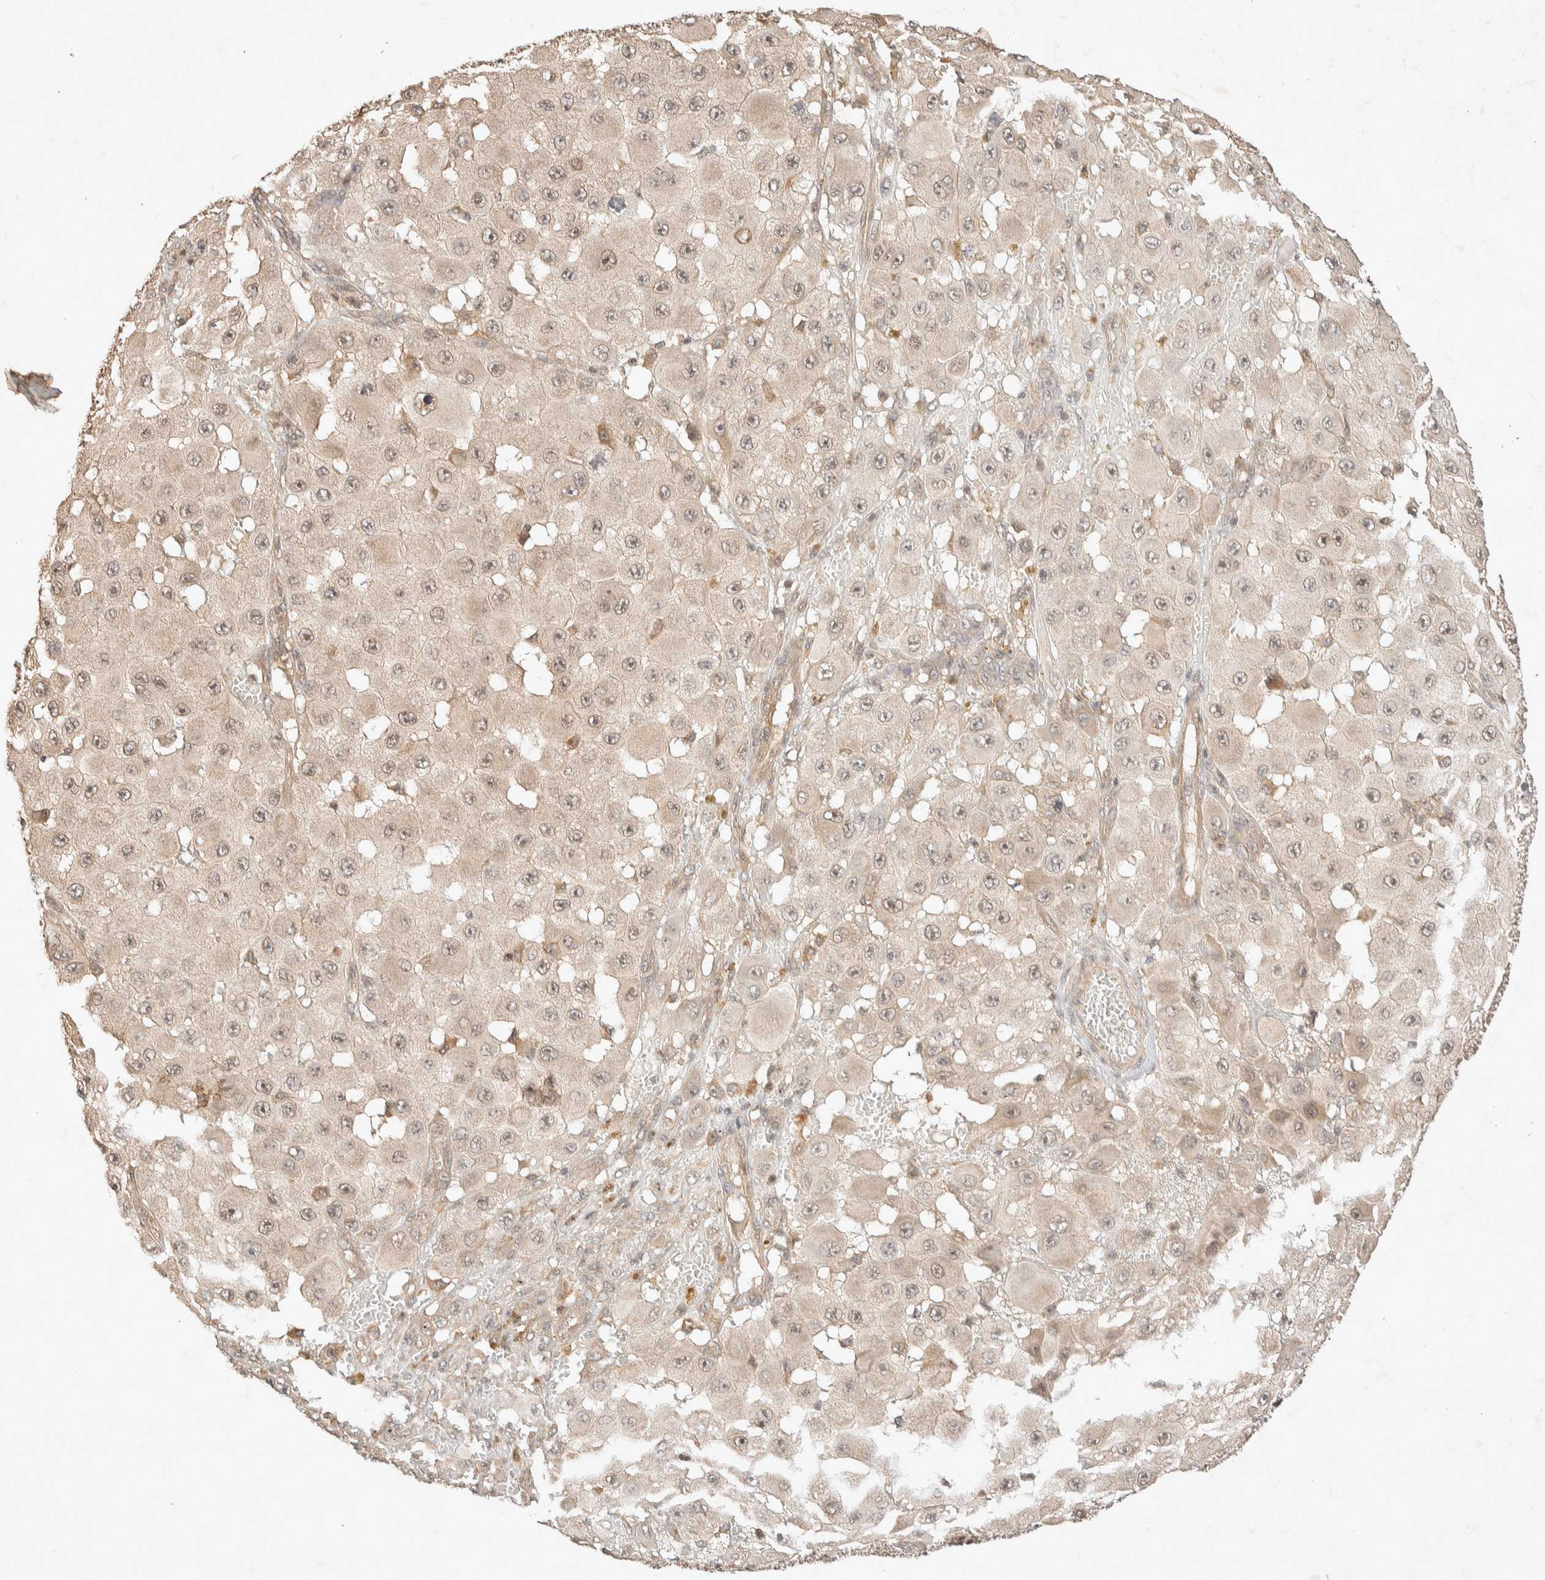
{"staining": {"intensity": "moderate", "quantity": "<25%", "location": "cytoplasmic/membranous,nuclear"}, "tissue": "melanoma", "cell_type": "Tumor cells", "image_type": "cancer", "snomed": [{"axis": "morphology", "description": "Malignant melanoma, NOS"}, {"axis": "topography", "description": "Skin"}], "caption": "The micrograph reveals staining of melanoma, revealing moderate cytoplasmic/membranous and nuclear protein expression (brown color) within tumor cells.", "gene": "THRA", "patient": {"sex": "female", "age": 81}}